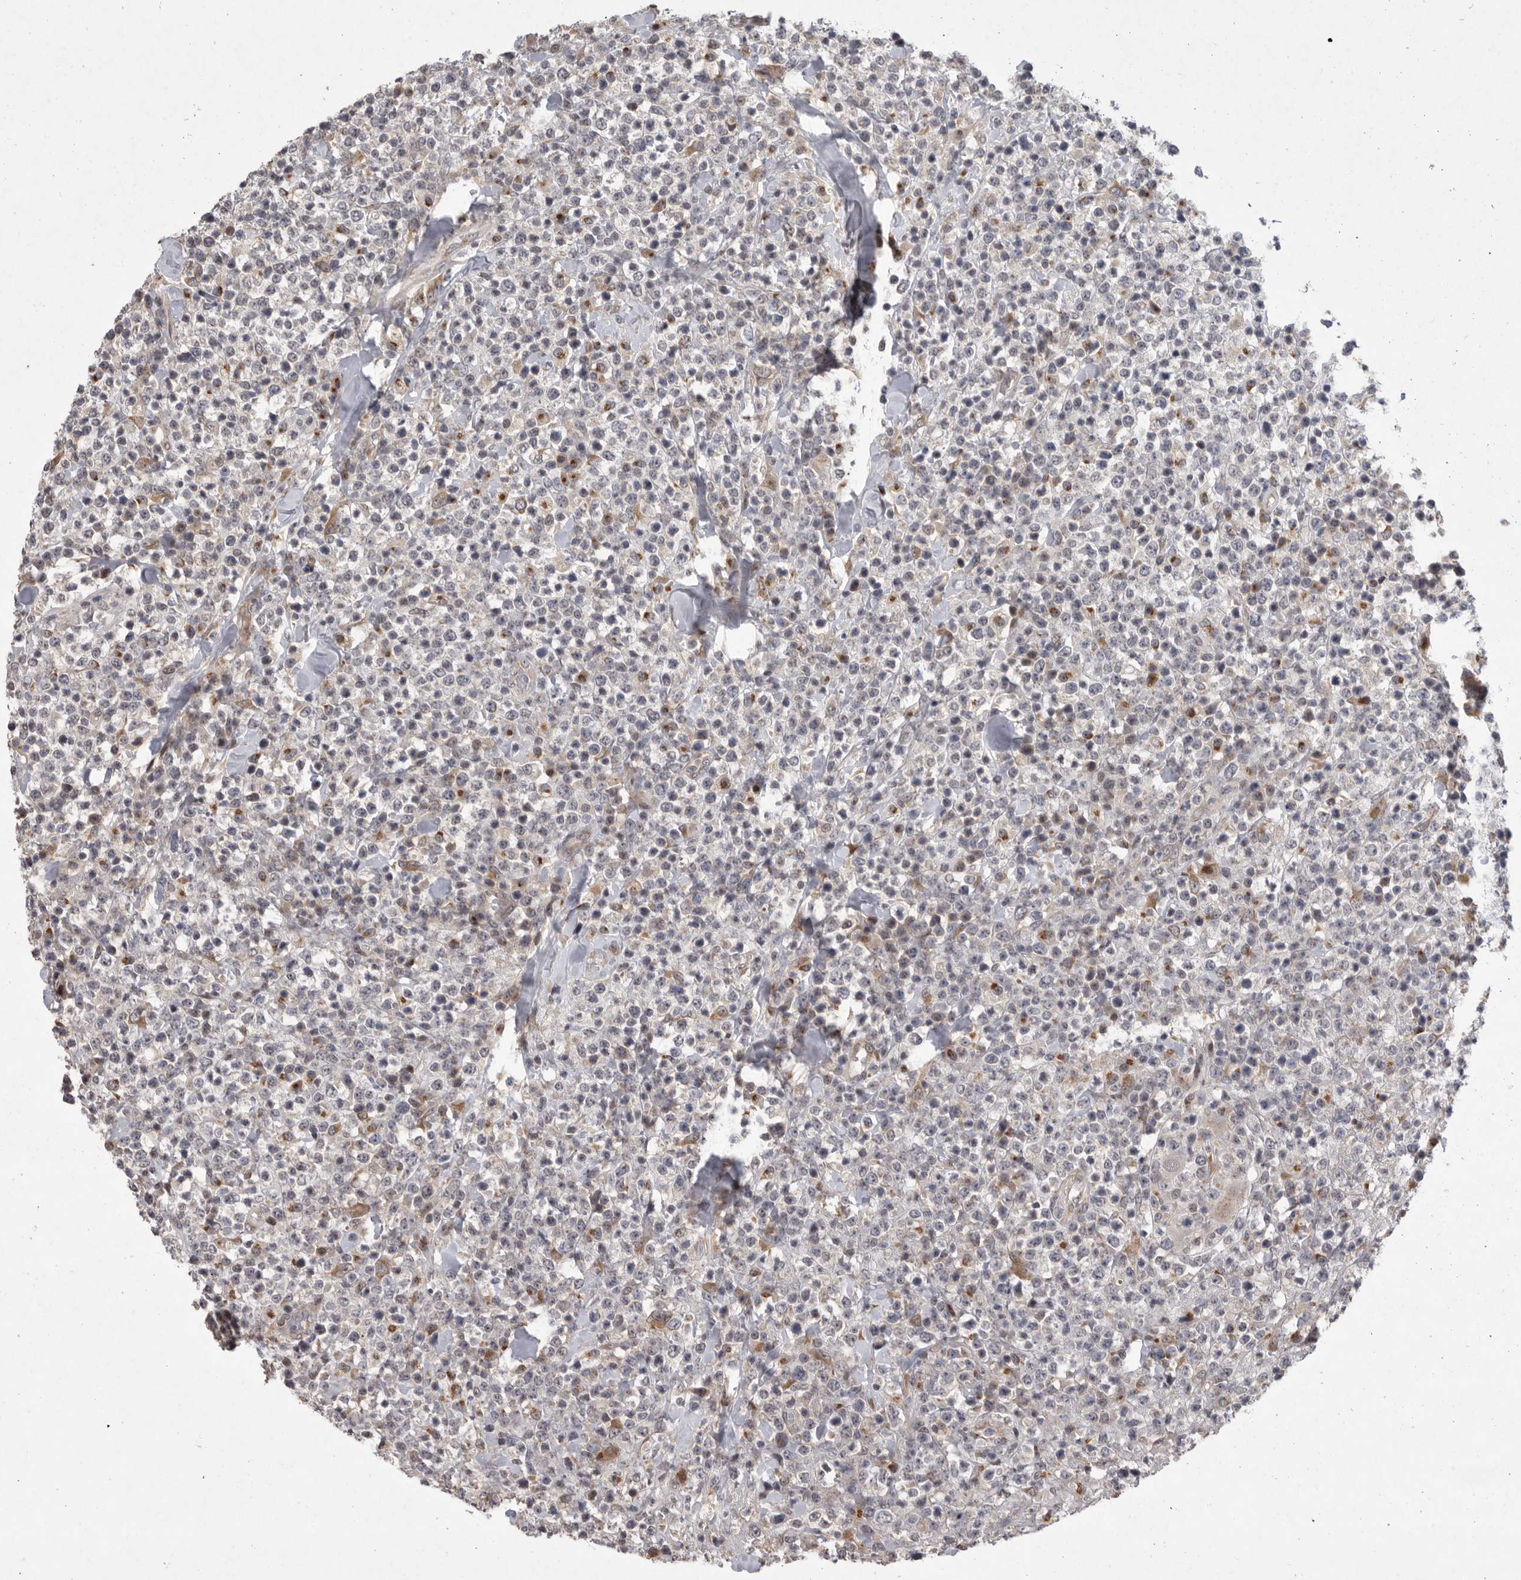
{"staining": {"intensity": "negative", "quantity": "none", "location": "none"}, "tissue": "lymphoma", "cell_type": "Tumor cells", "image_type": "cancer", "snomed": [{"axis": "morphology", "description": "Malignant lymphoma, non-Hodgkin's type, High grade"}, {"axis": "topography", "description": "Colon"}], "caption": "Immunohistochemistry histopathology image of neoplastic tissue: human lymphoma stained with DAB displays no significant protein expression in tumor cells.", "gene": "MAN2A1", "patient": {"sex": "female", "age": 53}}